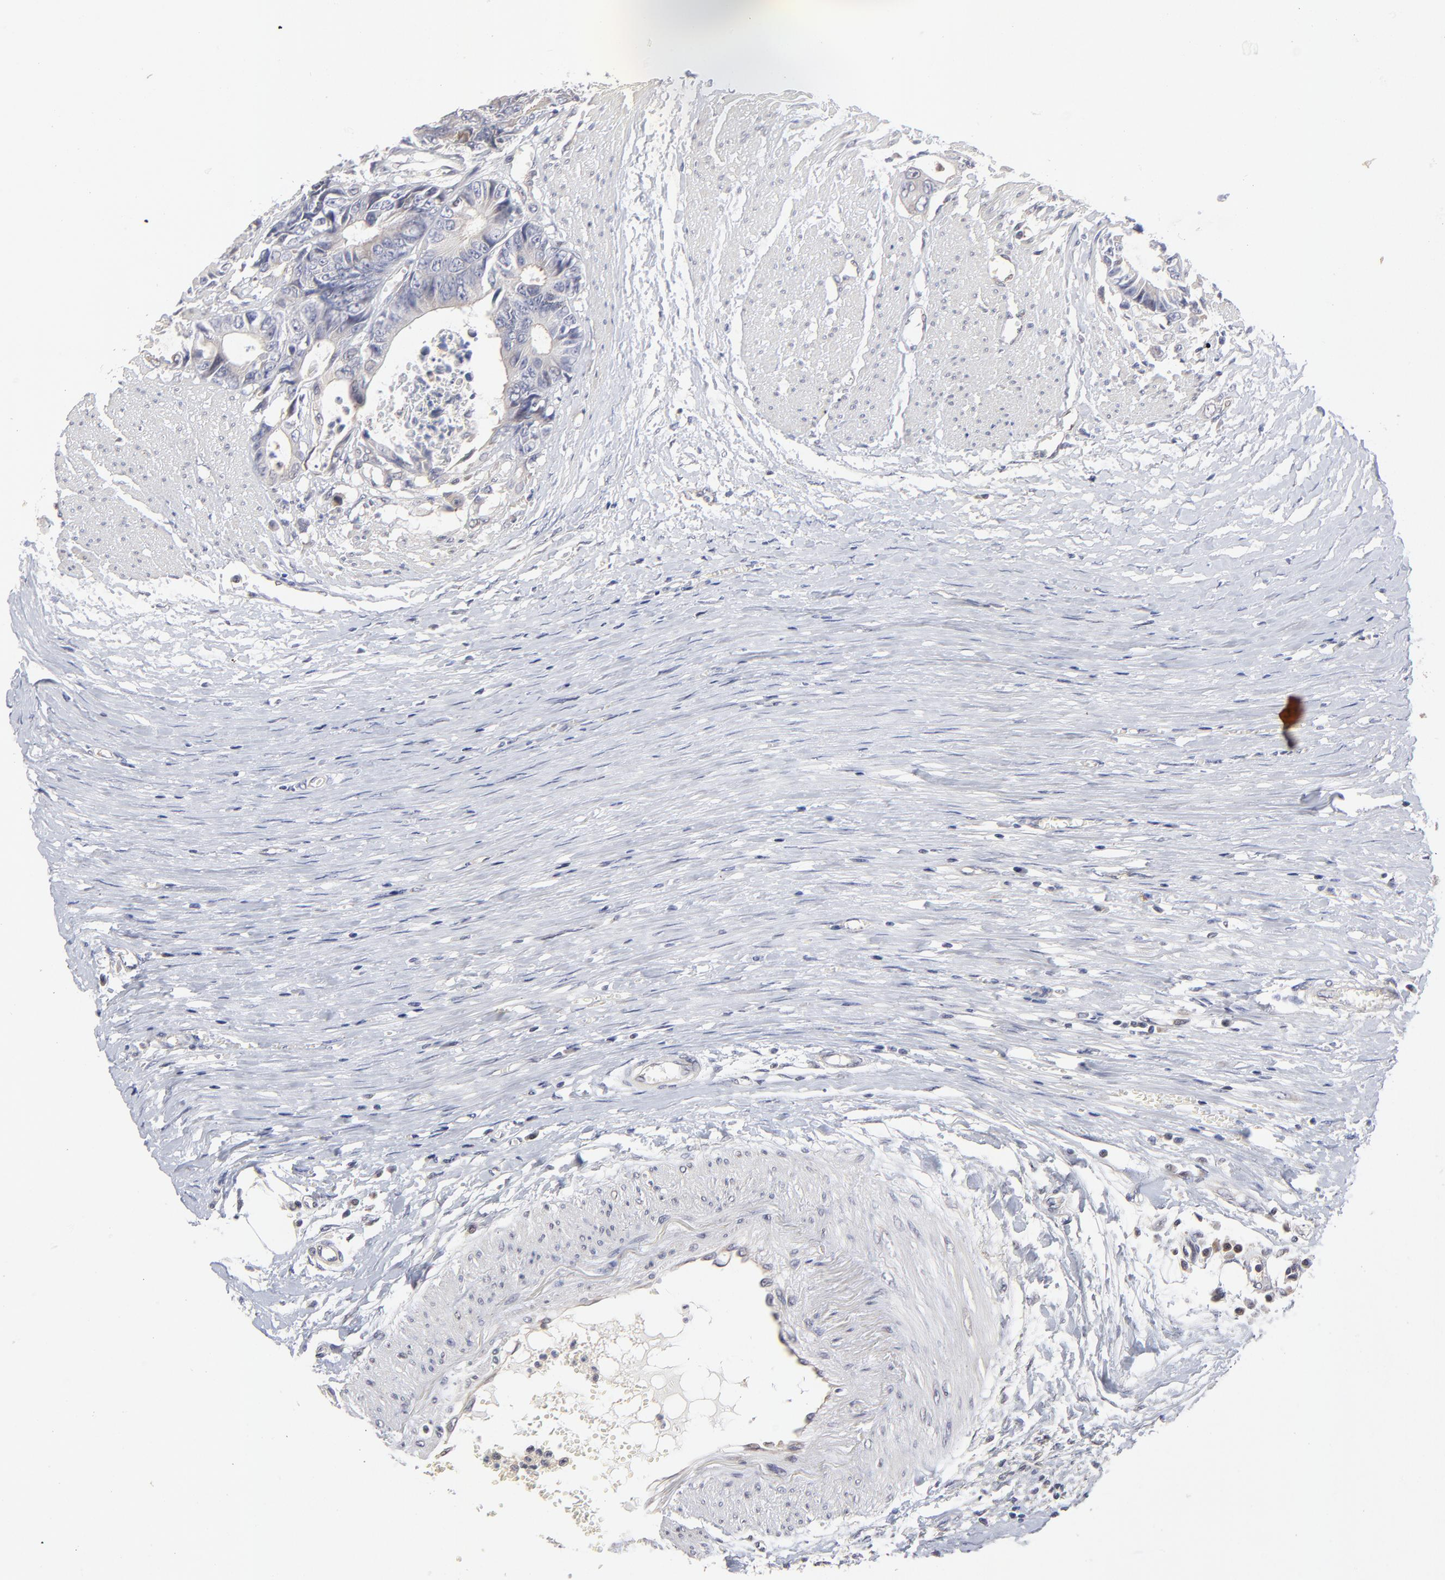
{"staining": {"intensity": "weak", "quantity": ">75%", "location": "cytoplasmic/membranous"}, "tissue": "colorectal cancer", "cell_type": "Tumor cells", "image_type": "cancer", "snomed": [{"axis": "morphology", "description": "Adenocarcinoma, NOS"}, {"axis": "topography", "description": "Rectum"}], "caption": "The immunohistochemical stain highlights weak cytoplasmic/membranous staining in tumor cells of colorectal adenocarcinoma tissue.", "gene": "ZNF157", "patient": {"sex": "female", "age": 98}}